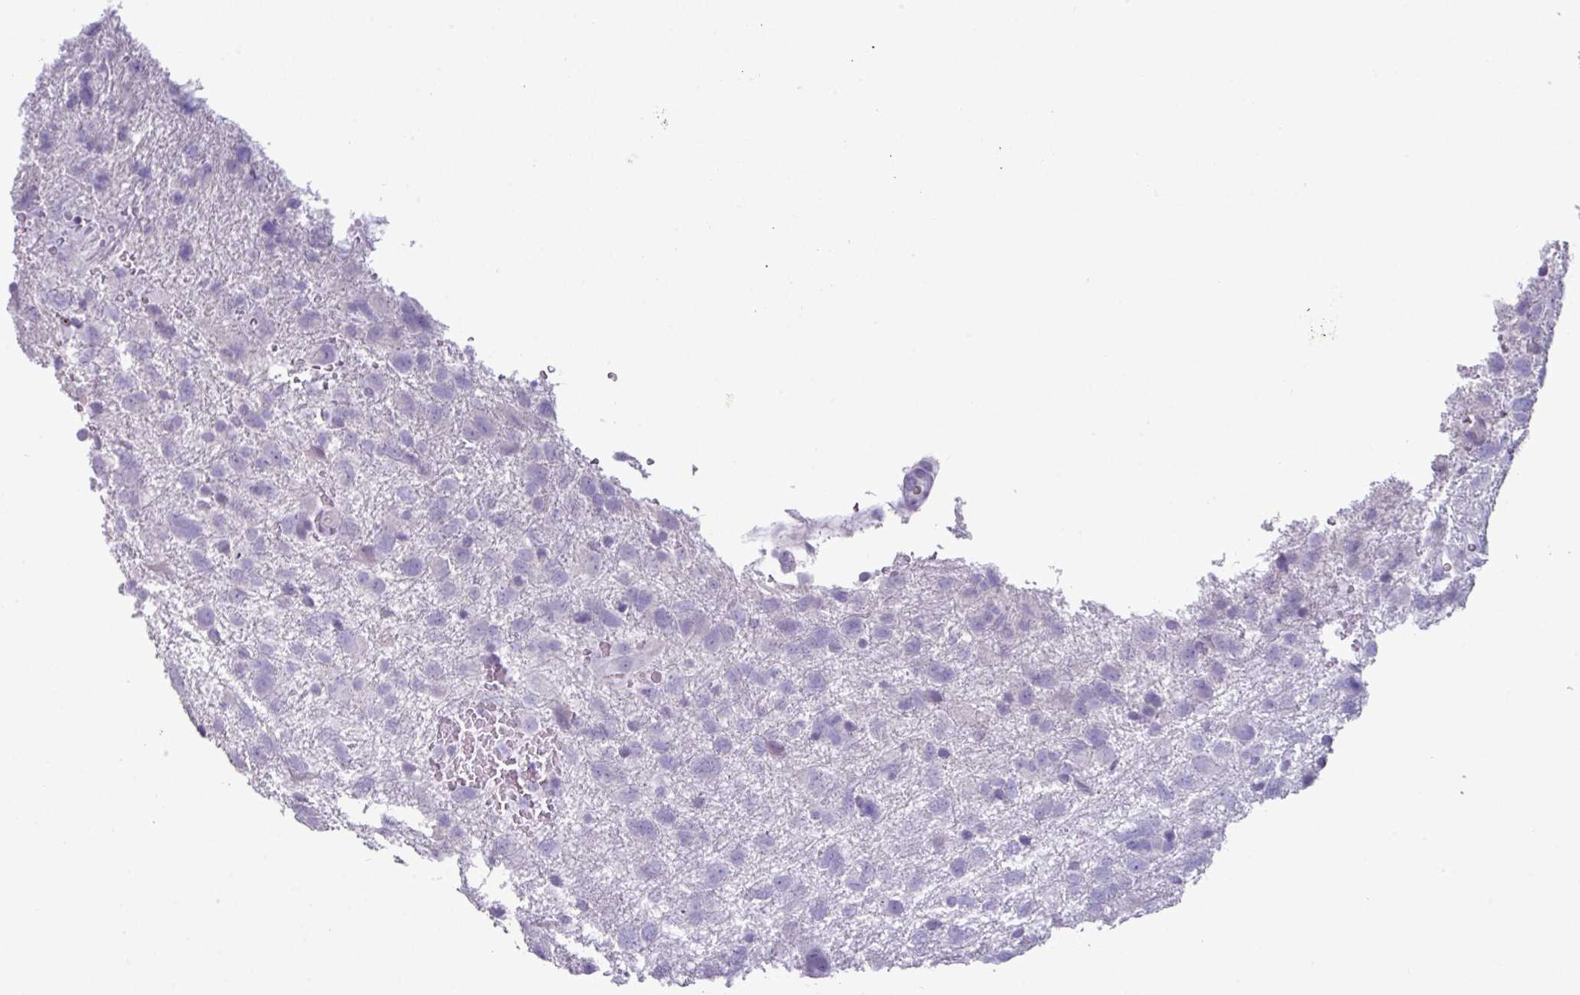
{"staining": {"intensity": "negative", "quantity": "none", "location": "none"}, "tissue": "glioma", "cell_type": "Tumor cells", "image_type": "cancer", "snomed": [{"axis": "morphology", "description": "Glioma, malignant, High grade"}, {"axis": "topography", "description": "Brain"}], "caption": "The immunohistochemistry (IHC) micrograph has no significant staining in tumor cells of malignant glioma (high-grade) tissue.", "gene": "GLP2R", "patient": {"sex": "male", "age": 61}}